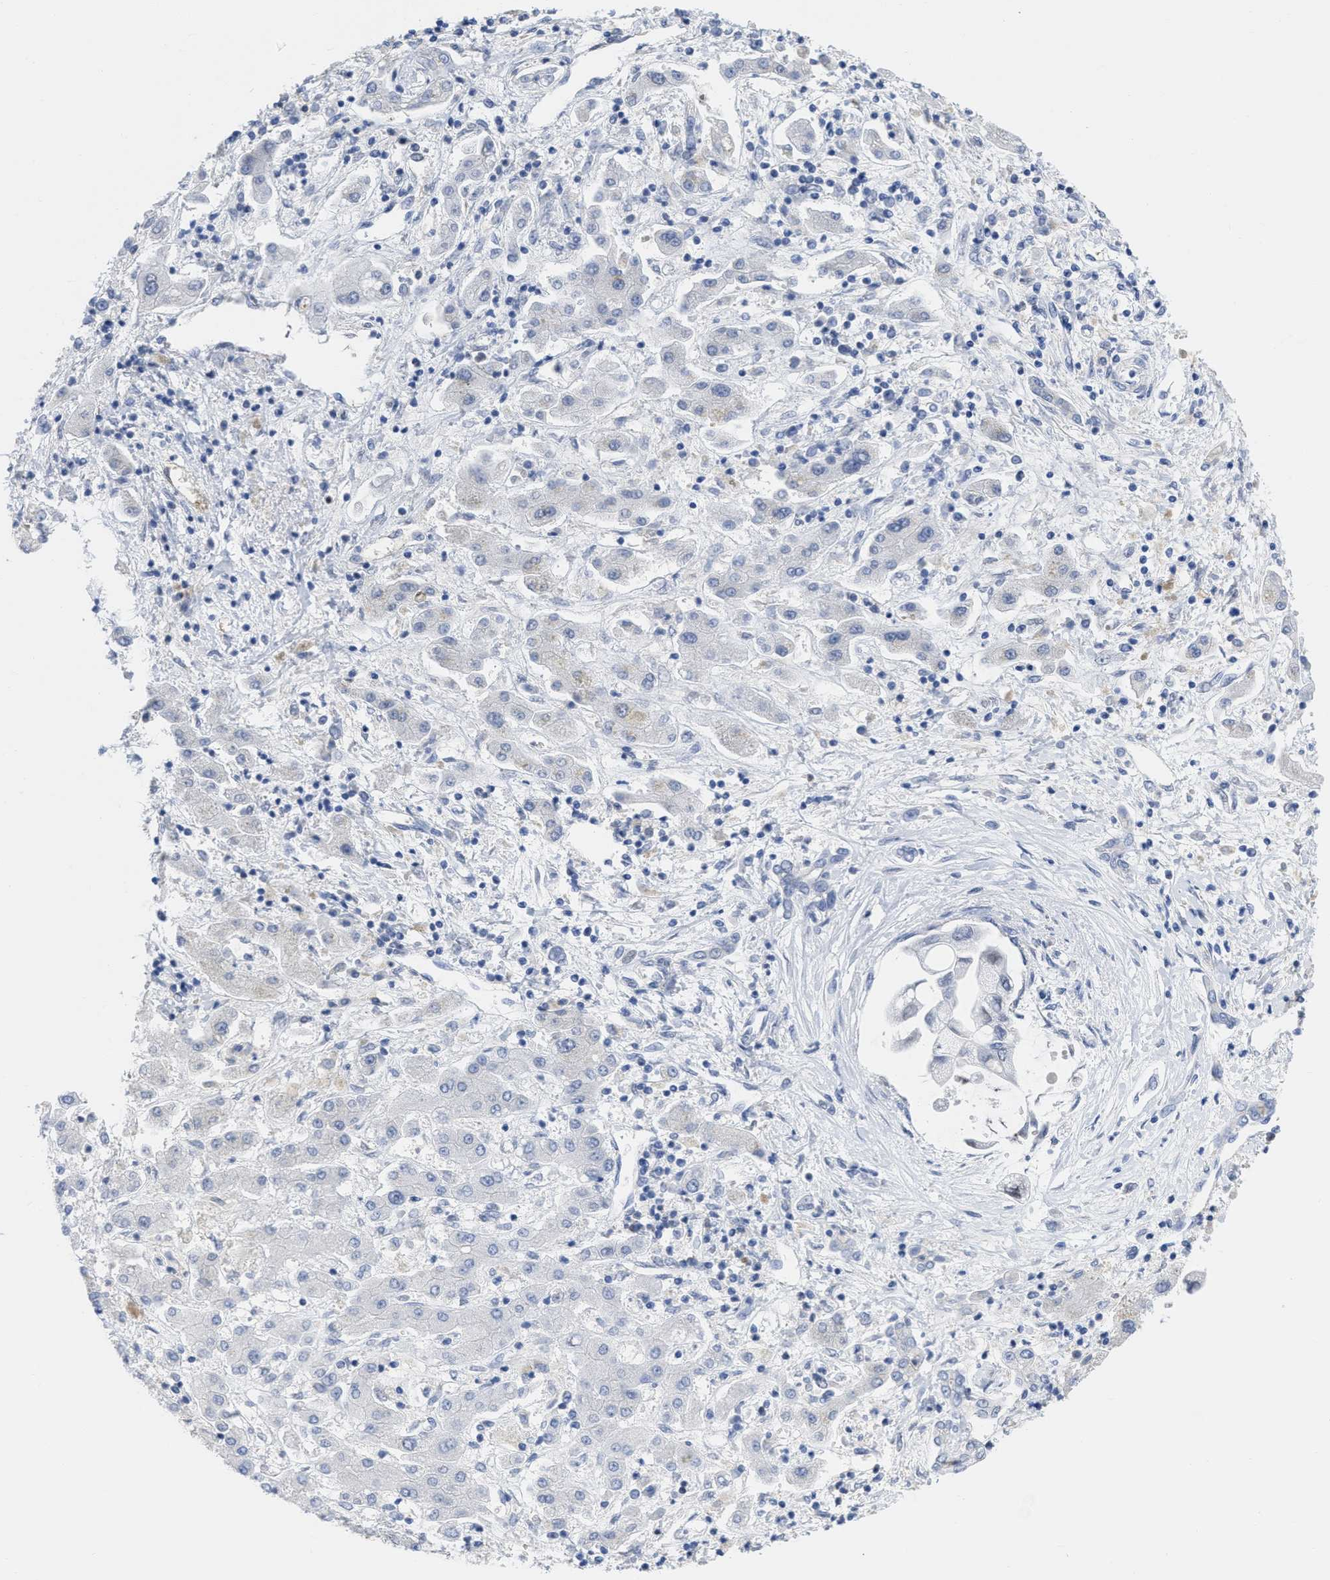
{"staining": {"intensity": "negative", "quantity": "none", "location": "none"}, "tissue": "liver cancer", "cell_type": "Tumor cells", "image_type": "cancer", "snomed": [{"axis": "morphology", "description": "Cholangiocarcinoma"}, {"axis": "topography", "description": "Liver"}], "caption": "Immunohistochemistry (IHC) photomicrograph of human cholangiocarcinoma (liver) stained for a protein (brown), which reveals no expression in tumor cells. (DAB (3,3'-diaminobenzidine) immunohistochemistry (IHC), high magnification).", "gene": "ACKR1", "patient": {"sex": "male", "age": 50}}